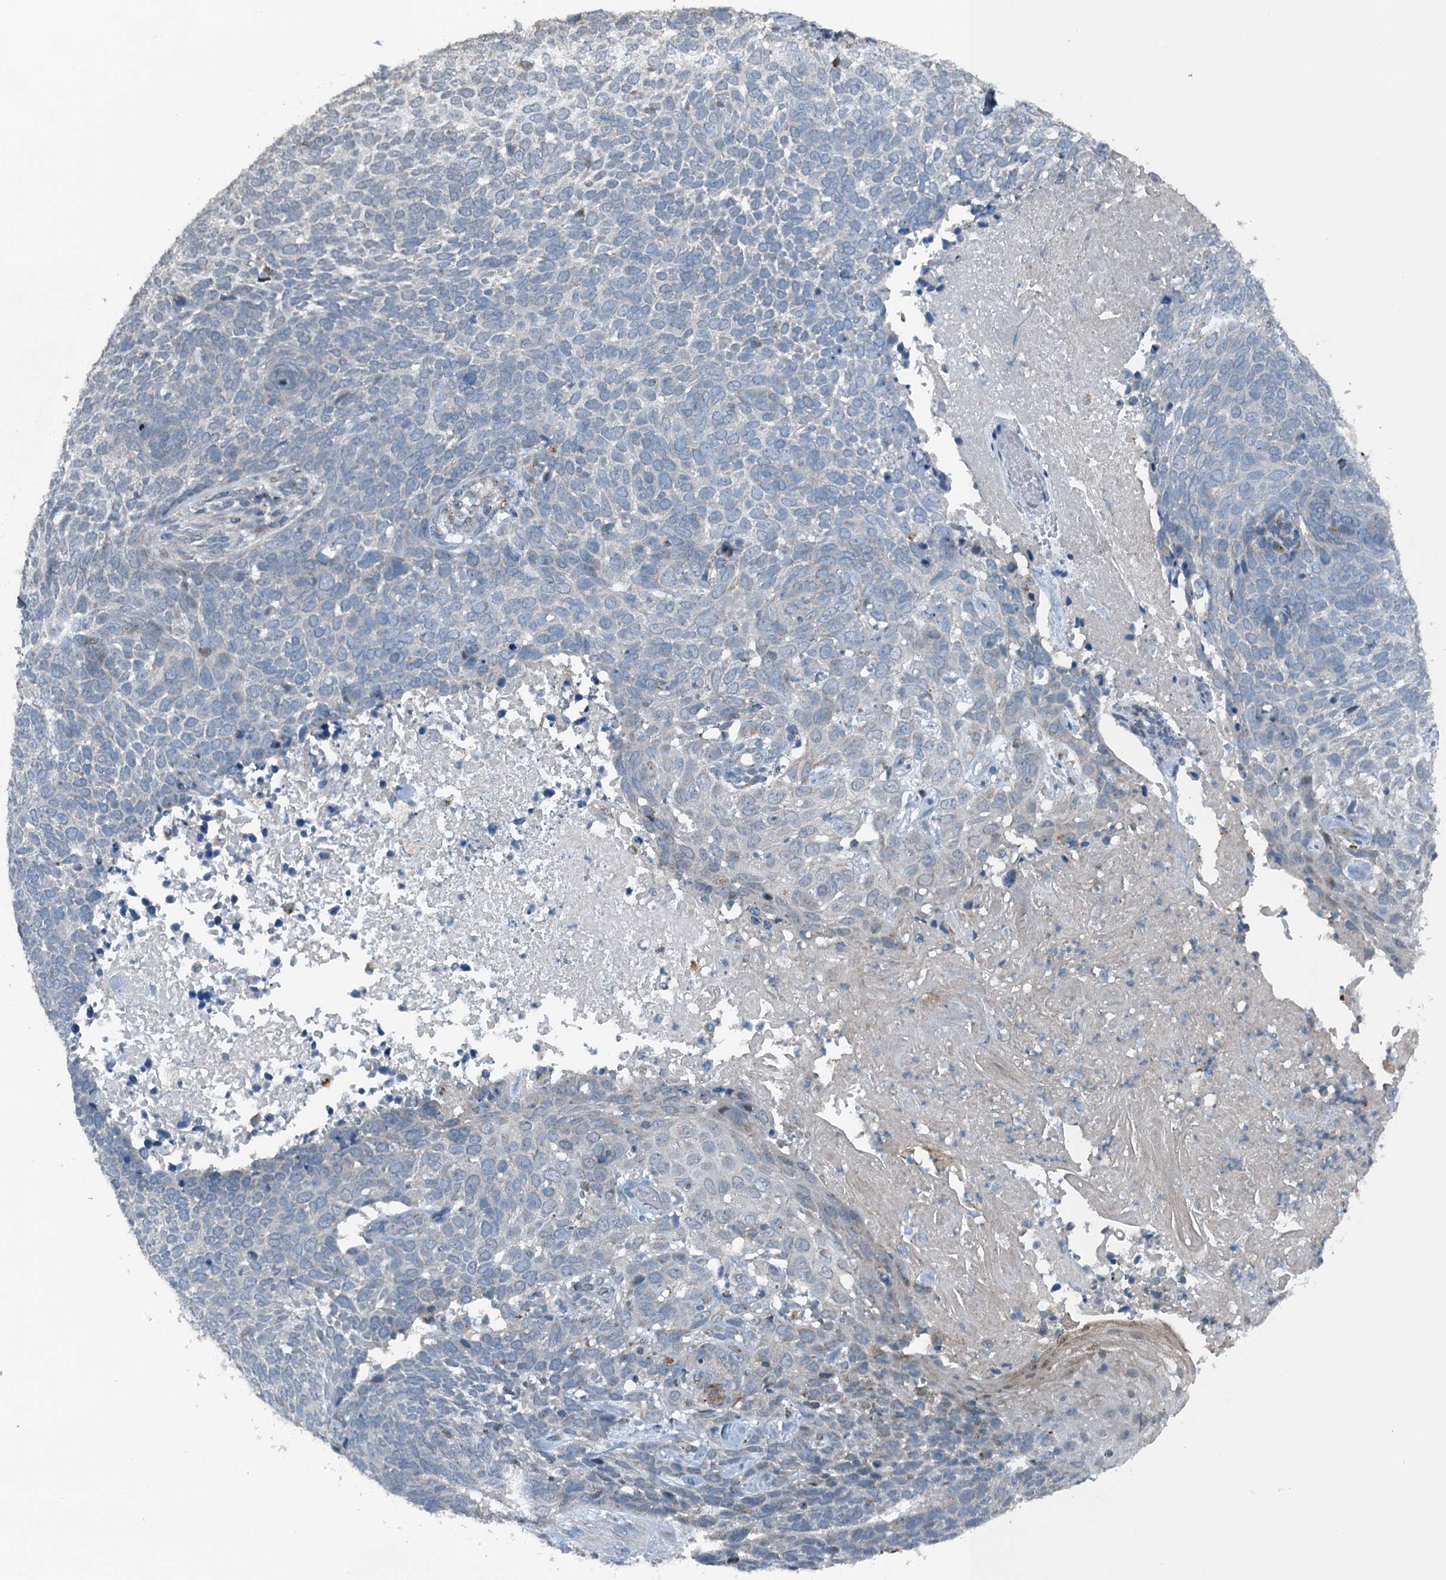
{"staining": {"intensity": "negative", "quantity": "none", "location": "none"}, "tissue": "skin cancer", "cell_type": "Tumor cells", "image_type": "cancer", "snomed": [{"axis": "morphology", "description": "Basal cell carcinoma"}, {"axis": "topography", "description": "Skin"}], "caption": "Tumor cells are negative for brown protein staining in skin cancer.", "gene": "BMERB1", "patient": {"sex": "female", "age": 64}}